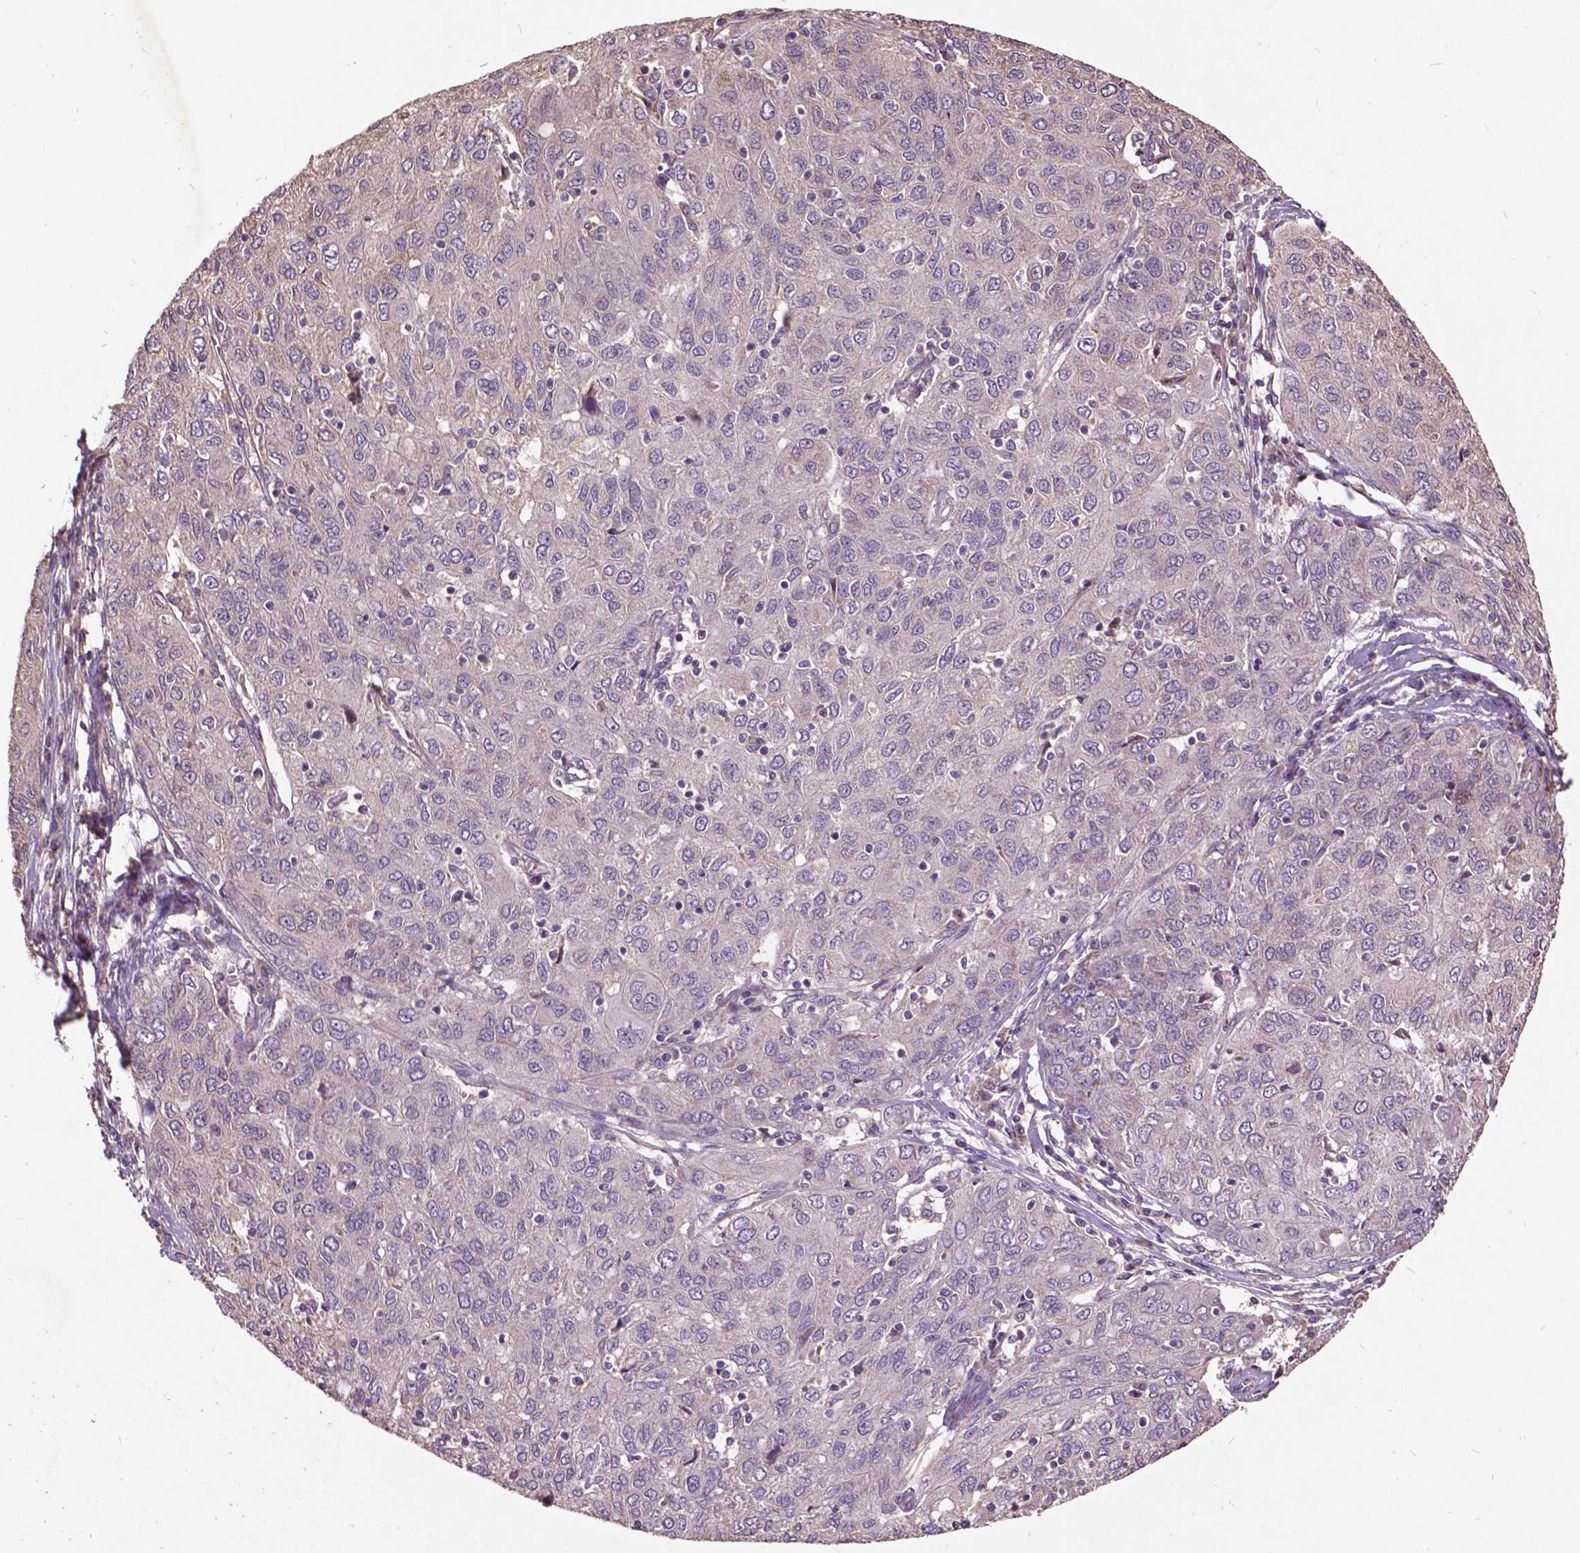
{"staining": {"intensity": "negative", "quantity": "none", "location": "none"}, "tissue": "ovarian cancer", "cell_type": "Tumor cells", "image_type": "cancer", "snomed": [{"axis": "morphology", "description": "Carcinoma, endometroid"}, {"axis": "topography", "description": "Ovary"}], "caption": "Micrograph shows no significant protein staining in tumor cells of ovarian cancer. (DAB IHC, high magnification).", "gene": "AP1S3", "patient": {"sex": "female", "age": 50}}